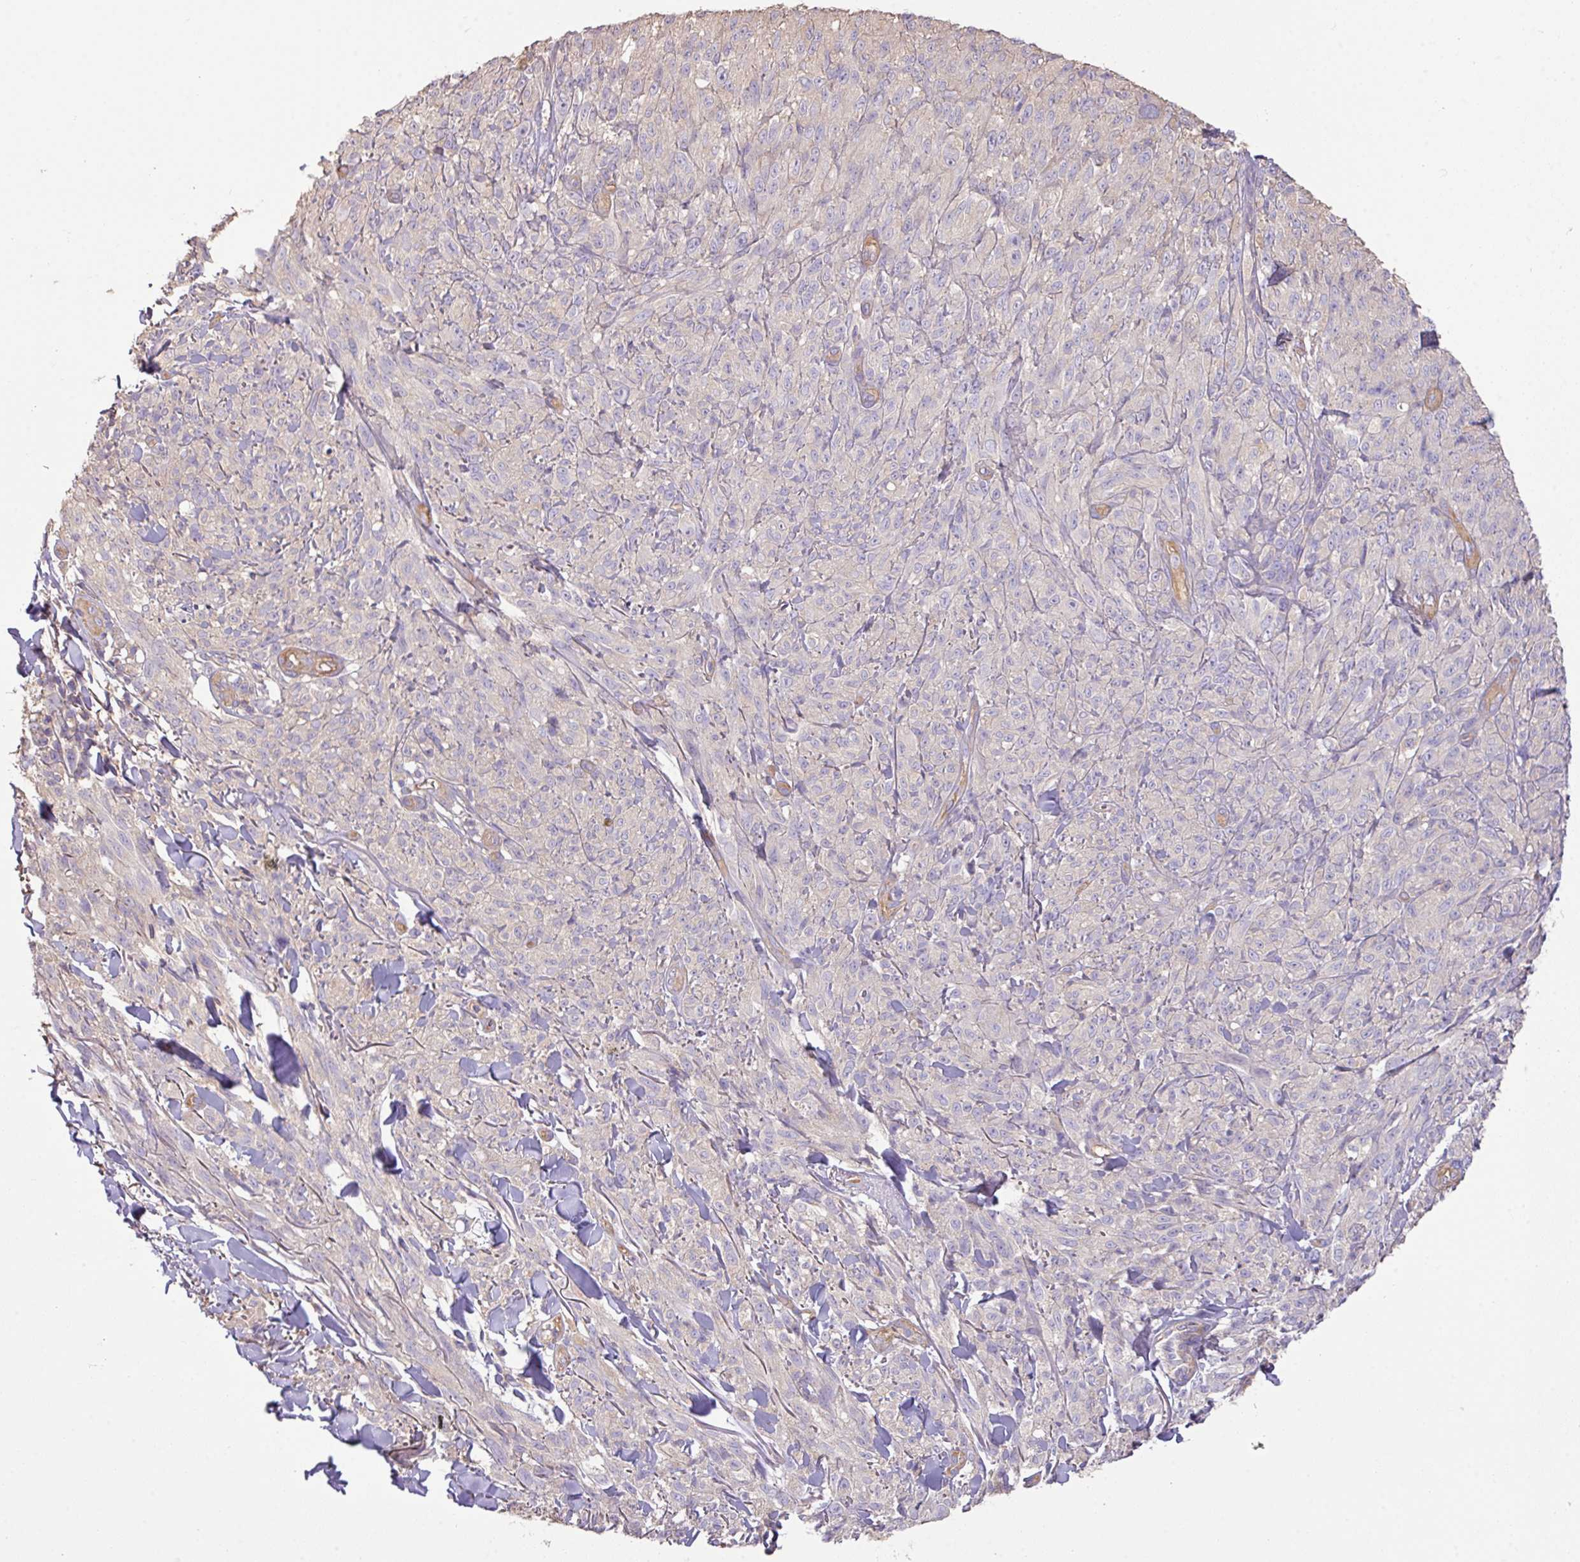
{"staining": {"intensity": "negative", "quantity": "none", "location": "none"}, "tissue": "melanoma", "cell_type": "Tumor cells", "image_type": "cancer", "snomed": [{"axis": "morphology", "description": "Malignant melanoma, NOS"}, {"axis": "topography", "description": "Skin of upper arm"}], "caption": "A histopathology image of melanoma stained for a protein shows no brown staining in tumor cells.", "gene": "CALML4", "patient": {"sex": "female", "age": 65}}